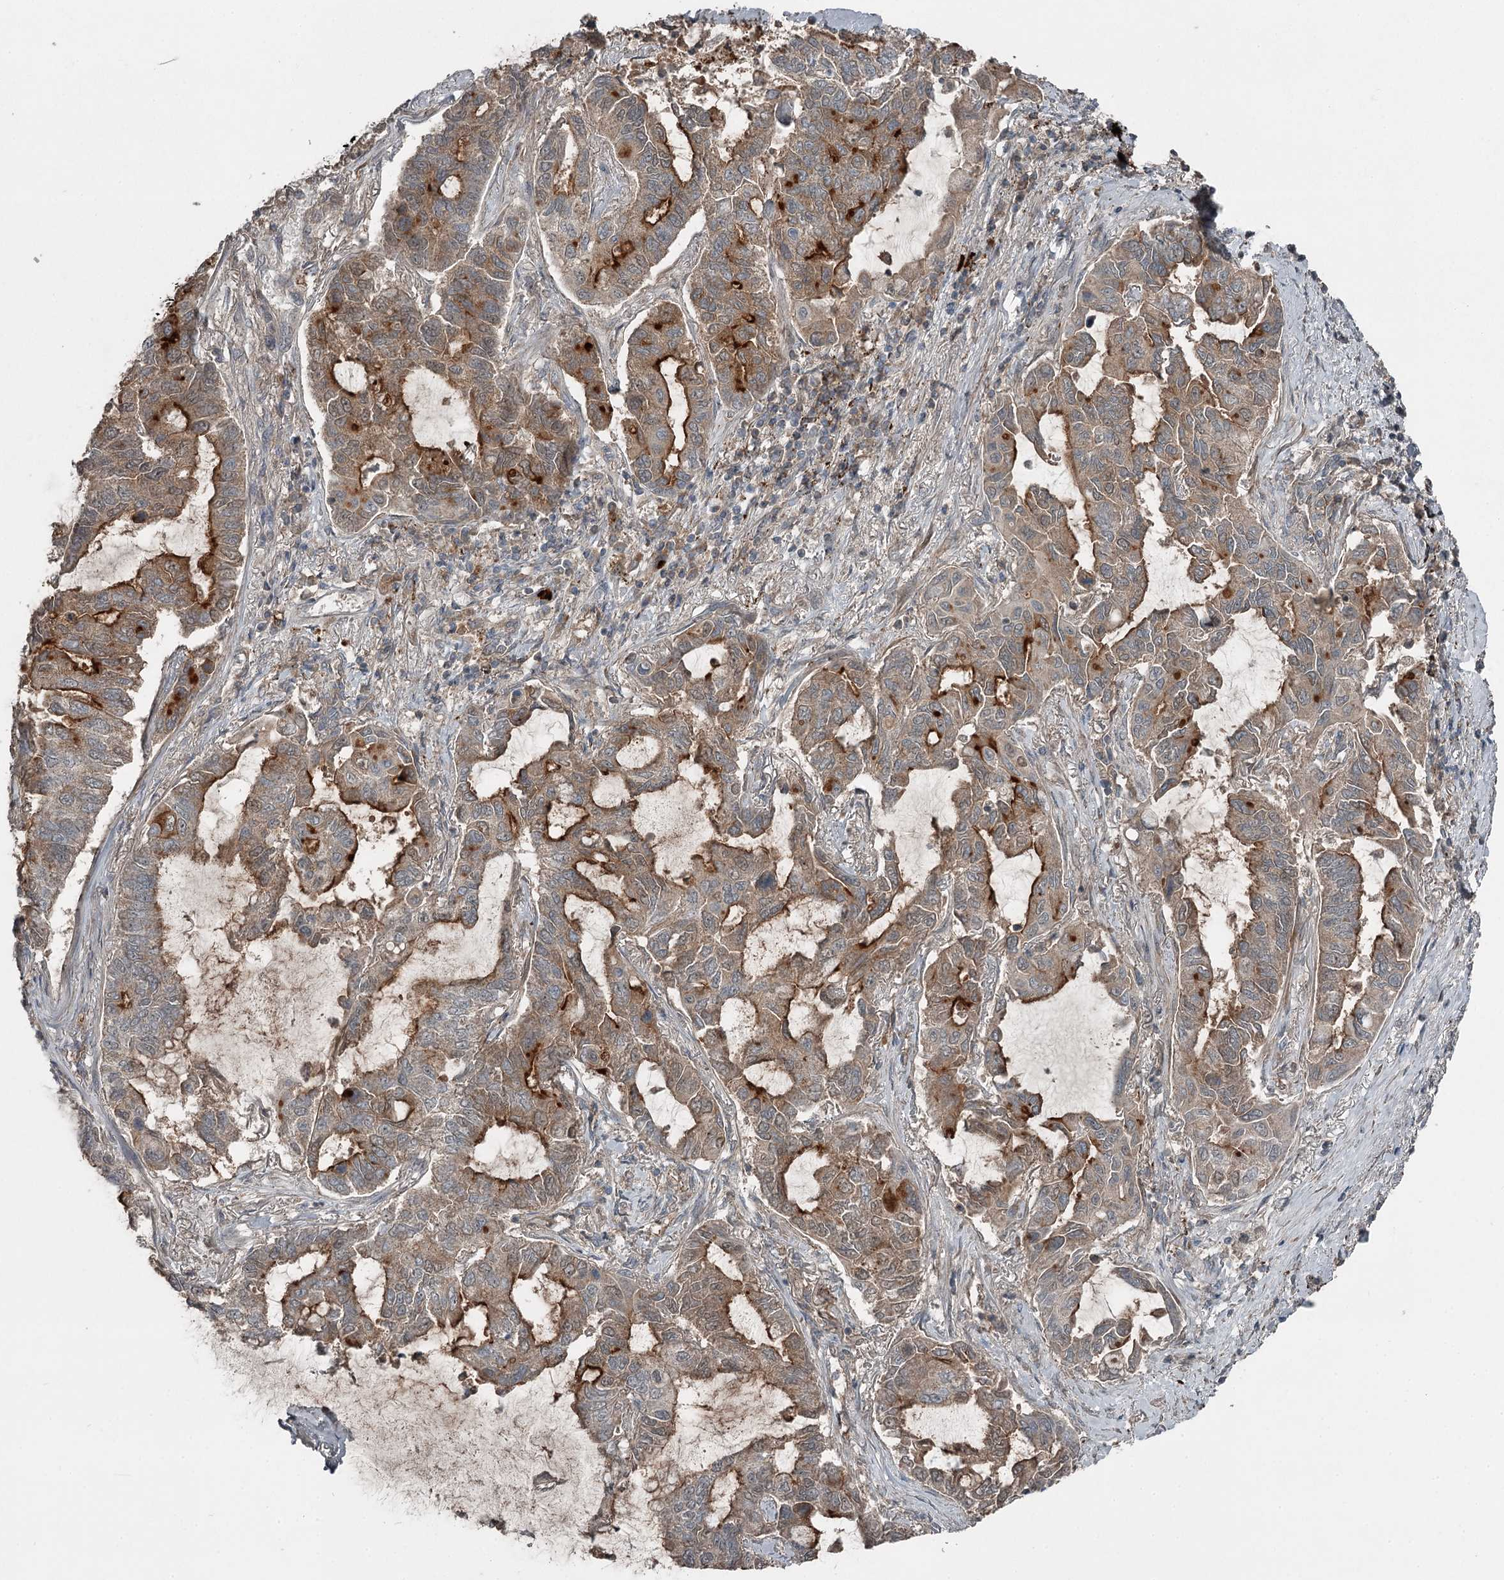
{"staining": {"intensity": "strong", "quantity": "25%-75%", "location": "cytoplasmic/membranous"}, "tissue": "lung cancer", "cell_type": "Tumor cells", "image_type": "cancer", "snomed": [{"axis": "morphology", "description": "Adenocarcinoma, NOS"}, {"axis": "topography", "description": "Lung"}], "caption": "An image showing strong cytoplasmic/membranous expression in about 25%-75% of tumor cells in lung cancer (adenocarcinoma), as visualized by brown immunohistochemical staining.", "gene": "SLC39A8", "patient": {"sex": "male", "age": 64}}